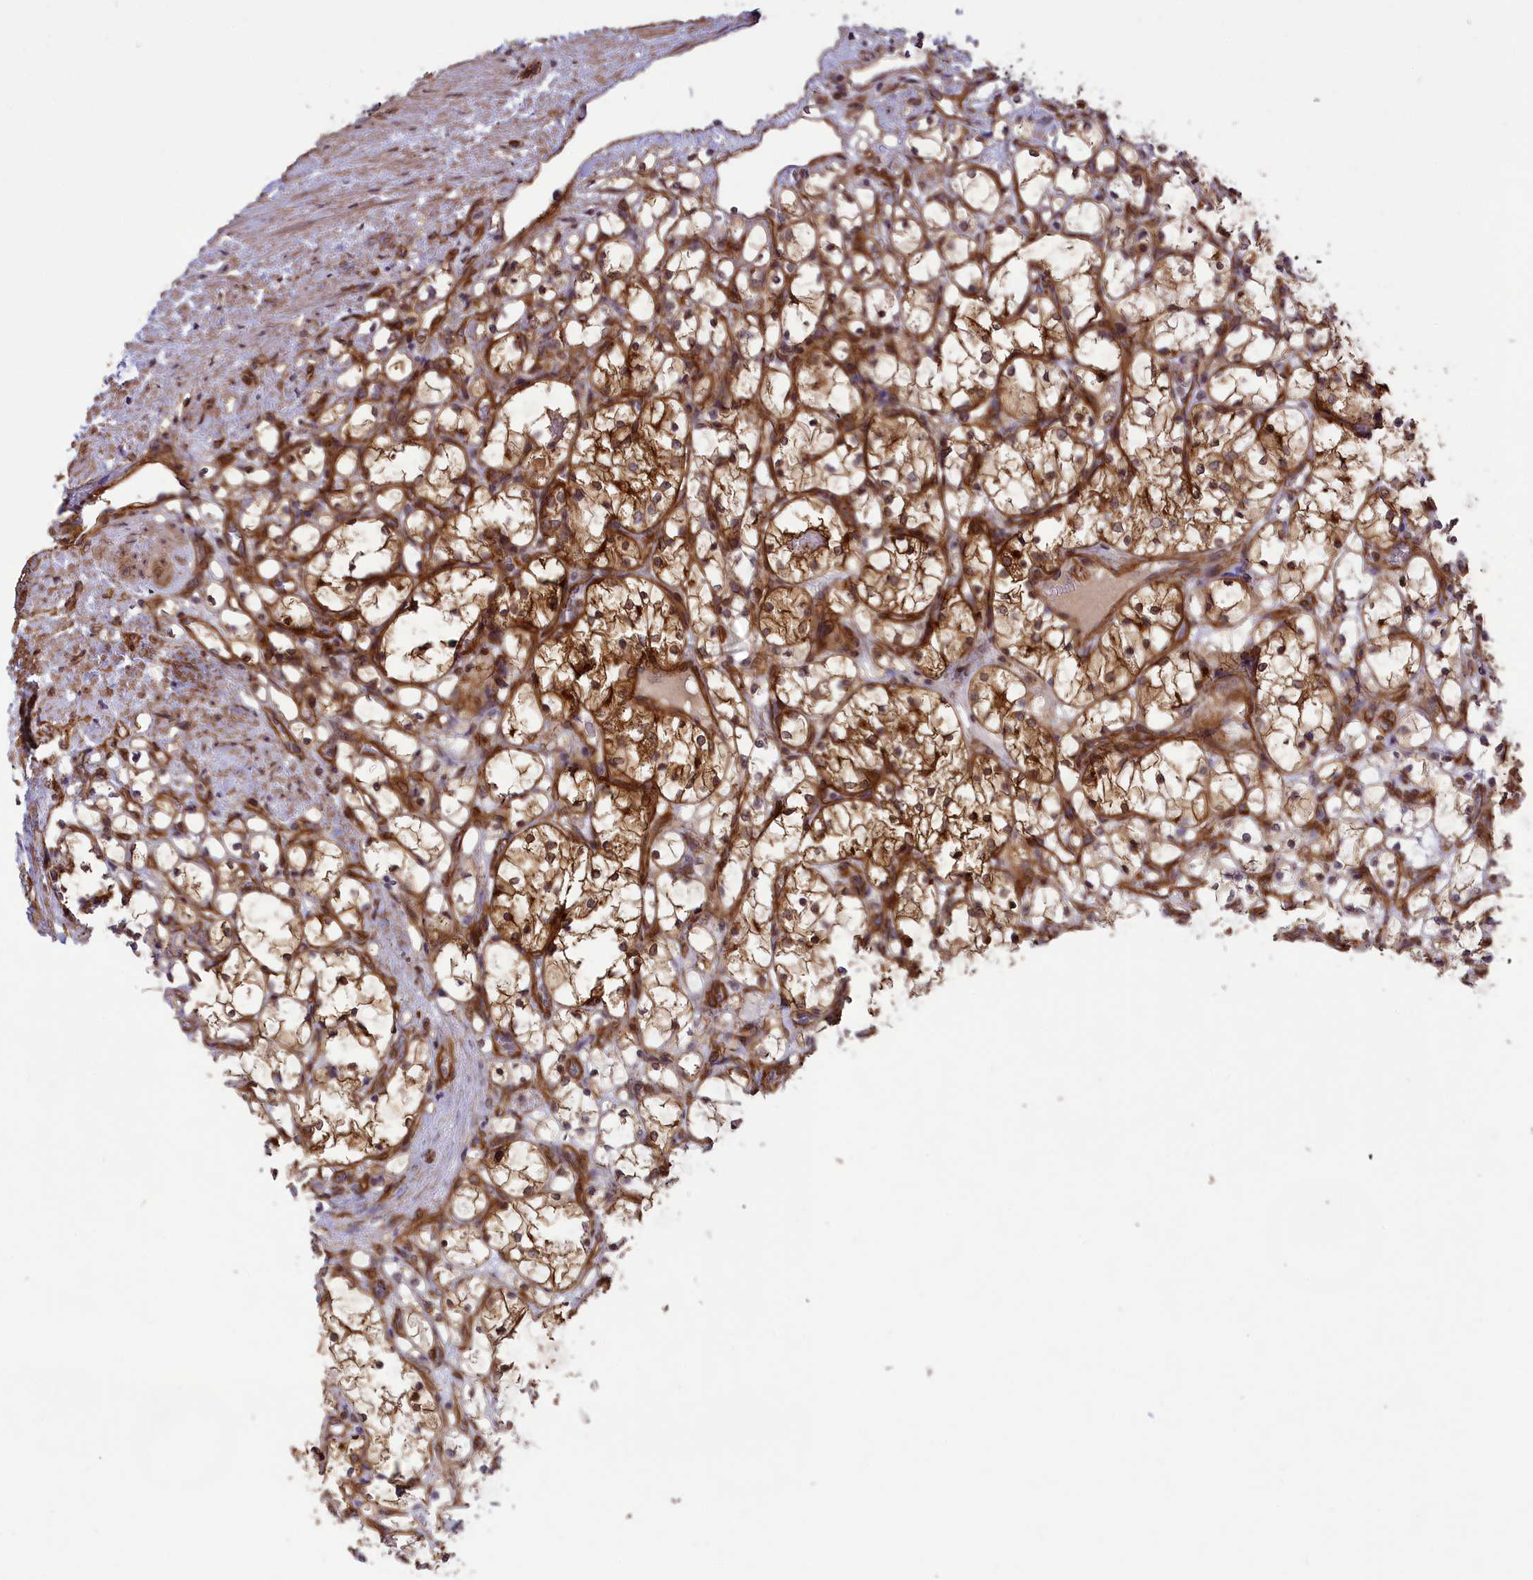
{"staining": {"intensity": "moderate", "quantity": ">75%", "location": "cytoplasmic/membranous,nuclear"}, "tissue": "renal cancer", "cell_type": "Tumor cells", "image_type": "cancer", "snomed": [{"axis": "morphology", "description": "Adenocarcinoma, NOS"}, {"axis": "topography", "description": "Kidney"}], "caption": "A brown stain highlights moderate cytoplasmic/membranous and nuclear positivity of a protein in human adenocarcinoma (renal) tumor cells.", "gene": "TNS1", "patient": {"sex": "female", "age": 69}}